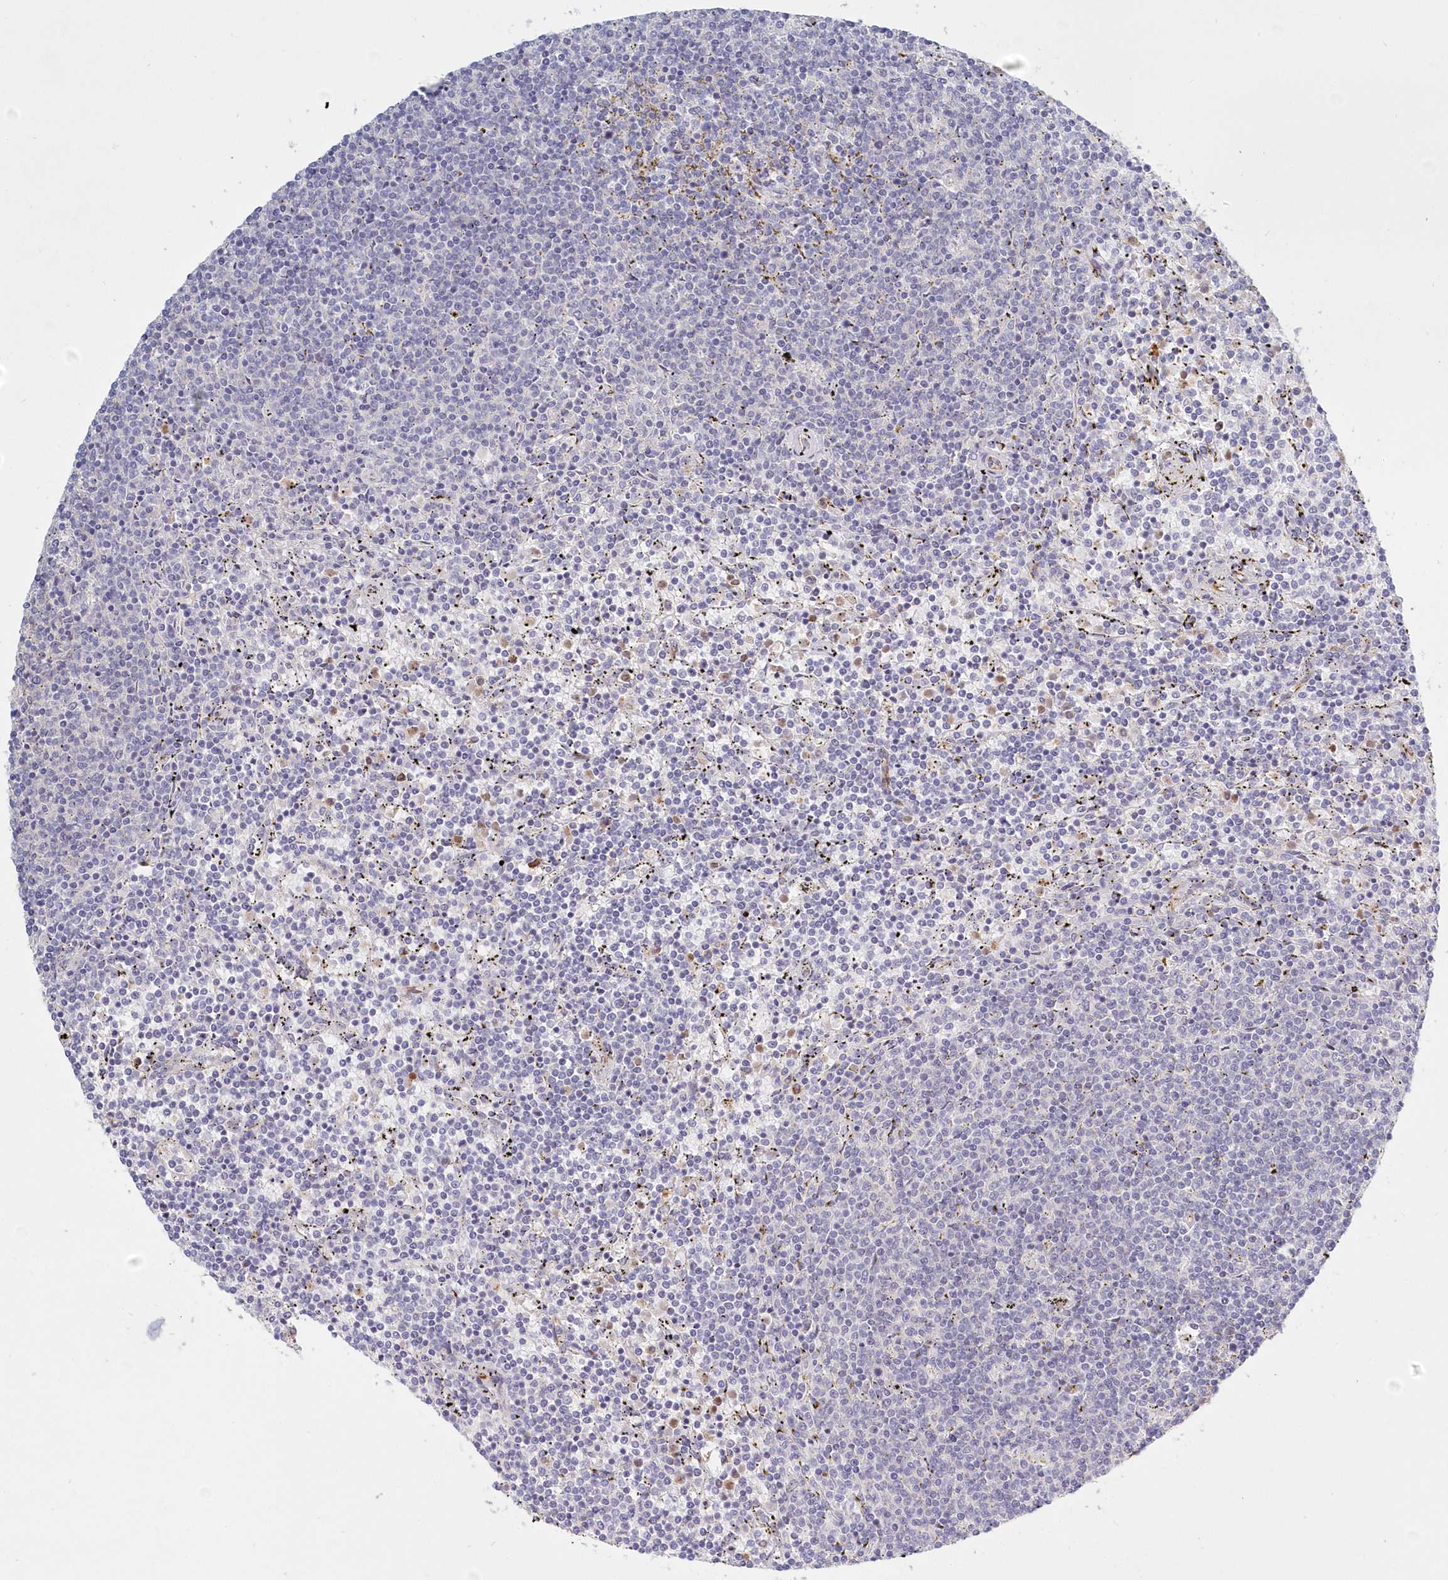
{"staining": {"intensity": "negative", "quantity": "none", "location": "none"}, "tissue": "lymphoma", "cell_type": "Tumor cells", "image_type": "cancer", "snomed": [{"axis": "morphology", "description": "Malignant lymphoma, non-Hodgkin's type, Low grade"}, {"axis": "topography", "description": "Spleen"}], "caption": "High power microscopy histopathology image of an immunohistochemistry micrograph of lymphoma, revealing no significant expression in tumor cells.", "gene": "KATNA1", "patient": {"sex": "female", "age": 50}}